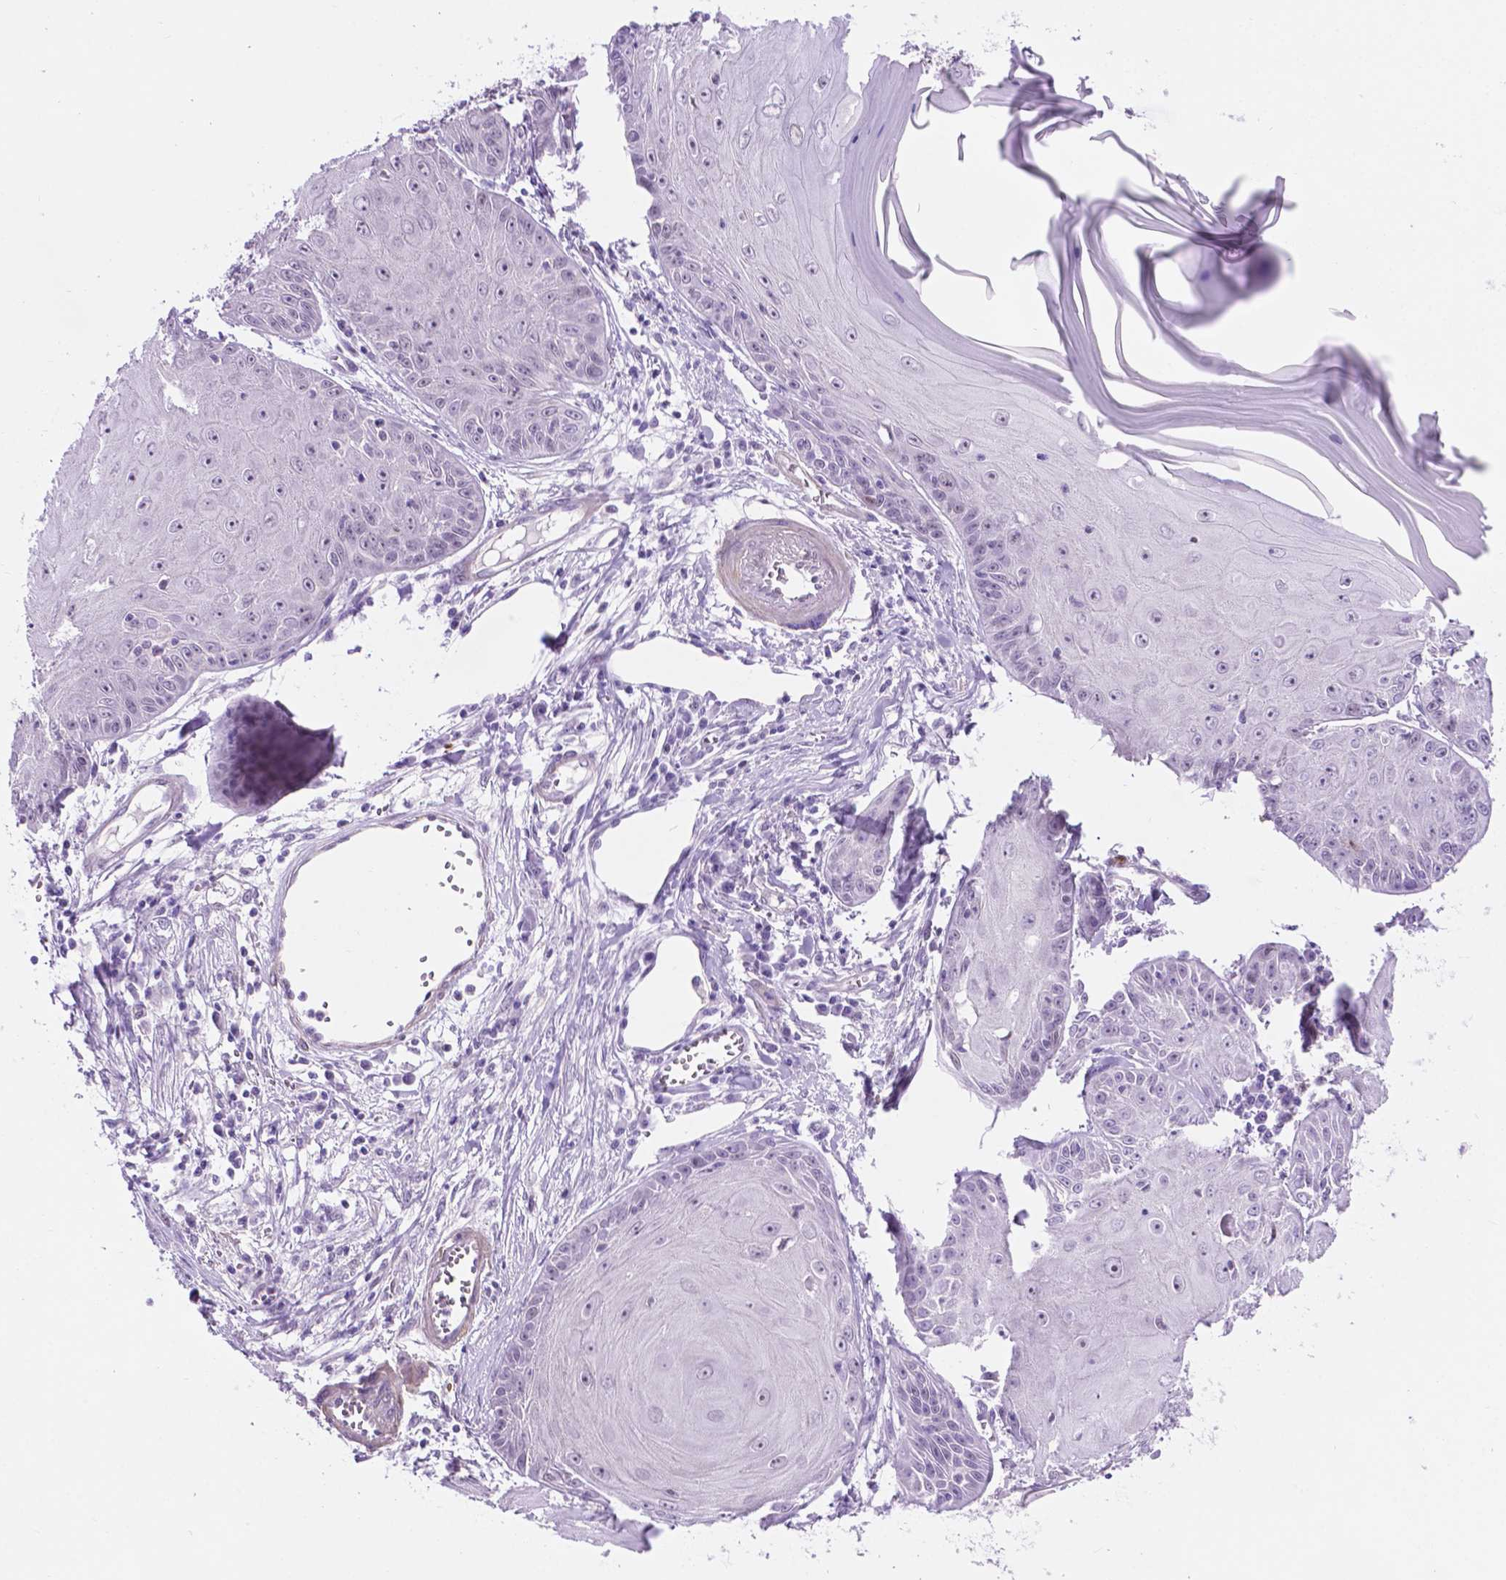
{"staining": {"intensity": "negative", "quantity": "none", "location": "none"}, "tissue": "skin cancer", "cell_type": "Tumor cells", "image_type": "cancer", "snomed": [{"axis": "morphology", "description": "Squamous cell carcinoma, NOS"}, {"axis": "topography", "description": "Skin"}, {"axis": "topography", "description": "Vulva"}], "caption": "IHC histopathology image of human skin cancer stained for a protein (brown), which reveals no staining in tumor cells.", "gene": "ACY3", "patient": {"sex": "female", "age": 85}}